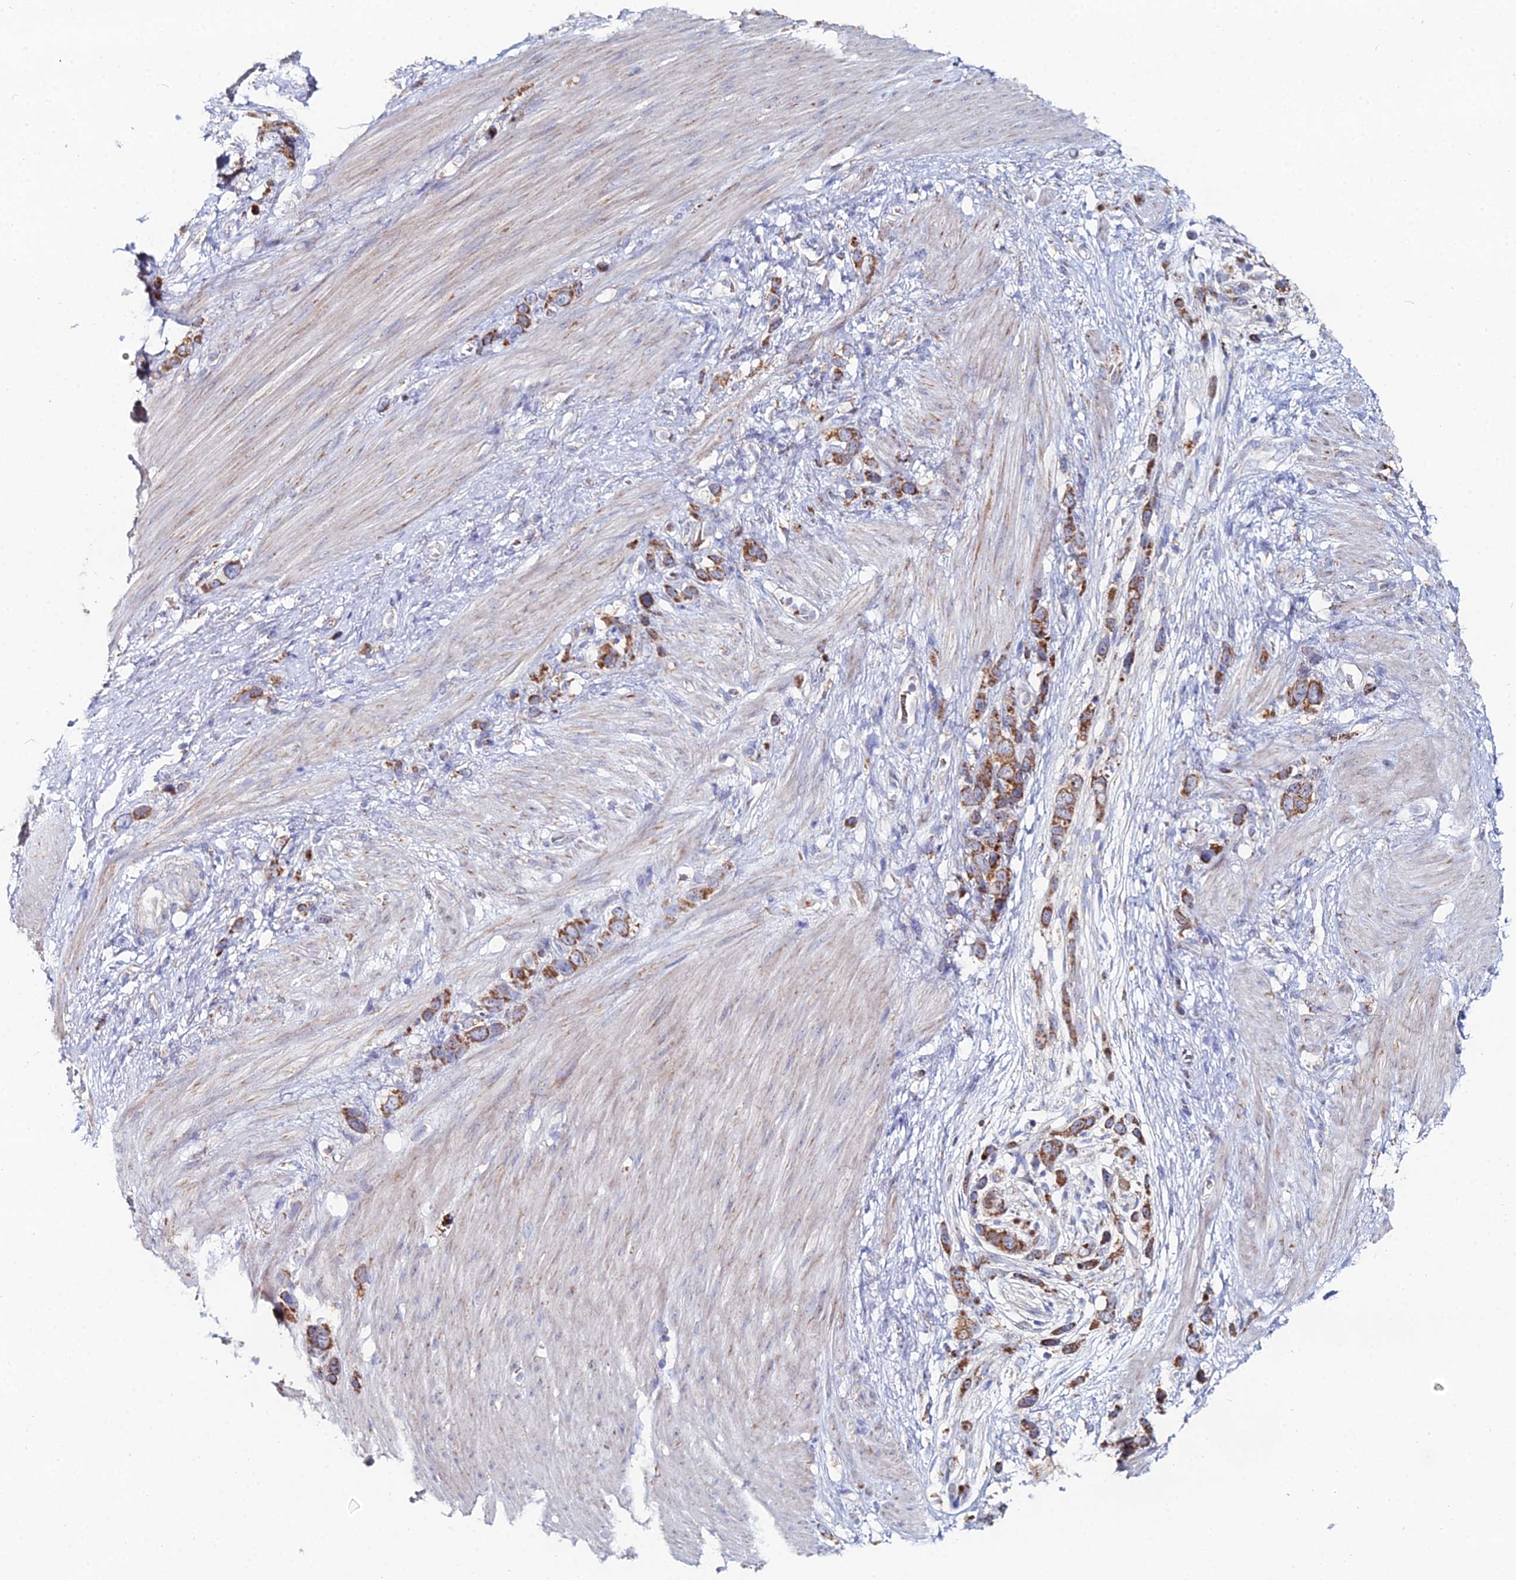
{"staining": {"intensity": "strong", "quantity": ">75%", "location": "cytoplasmic/membranous"}, "tissue": "stomach cancer", "cell_type": "Tumor cells", "image_type": "cancer", "snomed": [{"axis": "morphology", "description": "Adenocarcinoma, NOS"}, {"axis": "morphology", "description": "Adenocarcinoma, High grade"}, {"axis": "topography", "description": "Stomach, upper"}, {"axis": "topography", "description": "Stomach, lower"}], "caption": "A histopathology image showing strong cytoplasmic/membranous expression in approximately >75% of tumor cells in stomach cancer, as visualized by brown immunohistochemical staining.", "gene": "MPC1", "patient": {"sex": "female", "age": 65}}